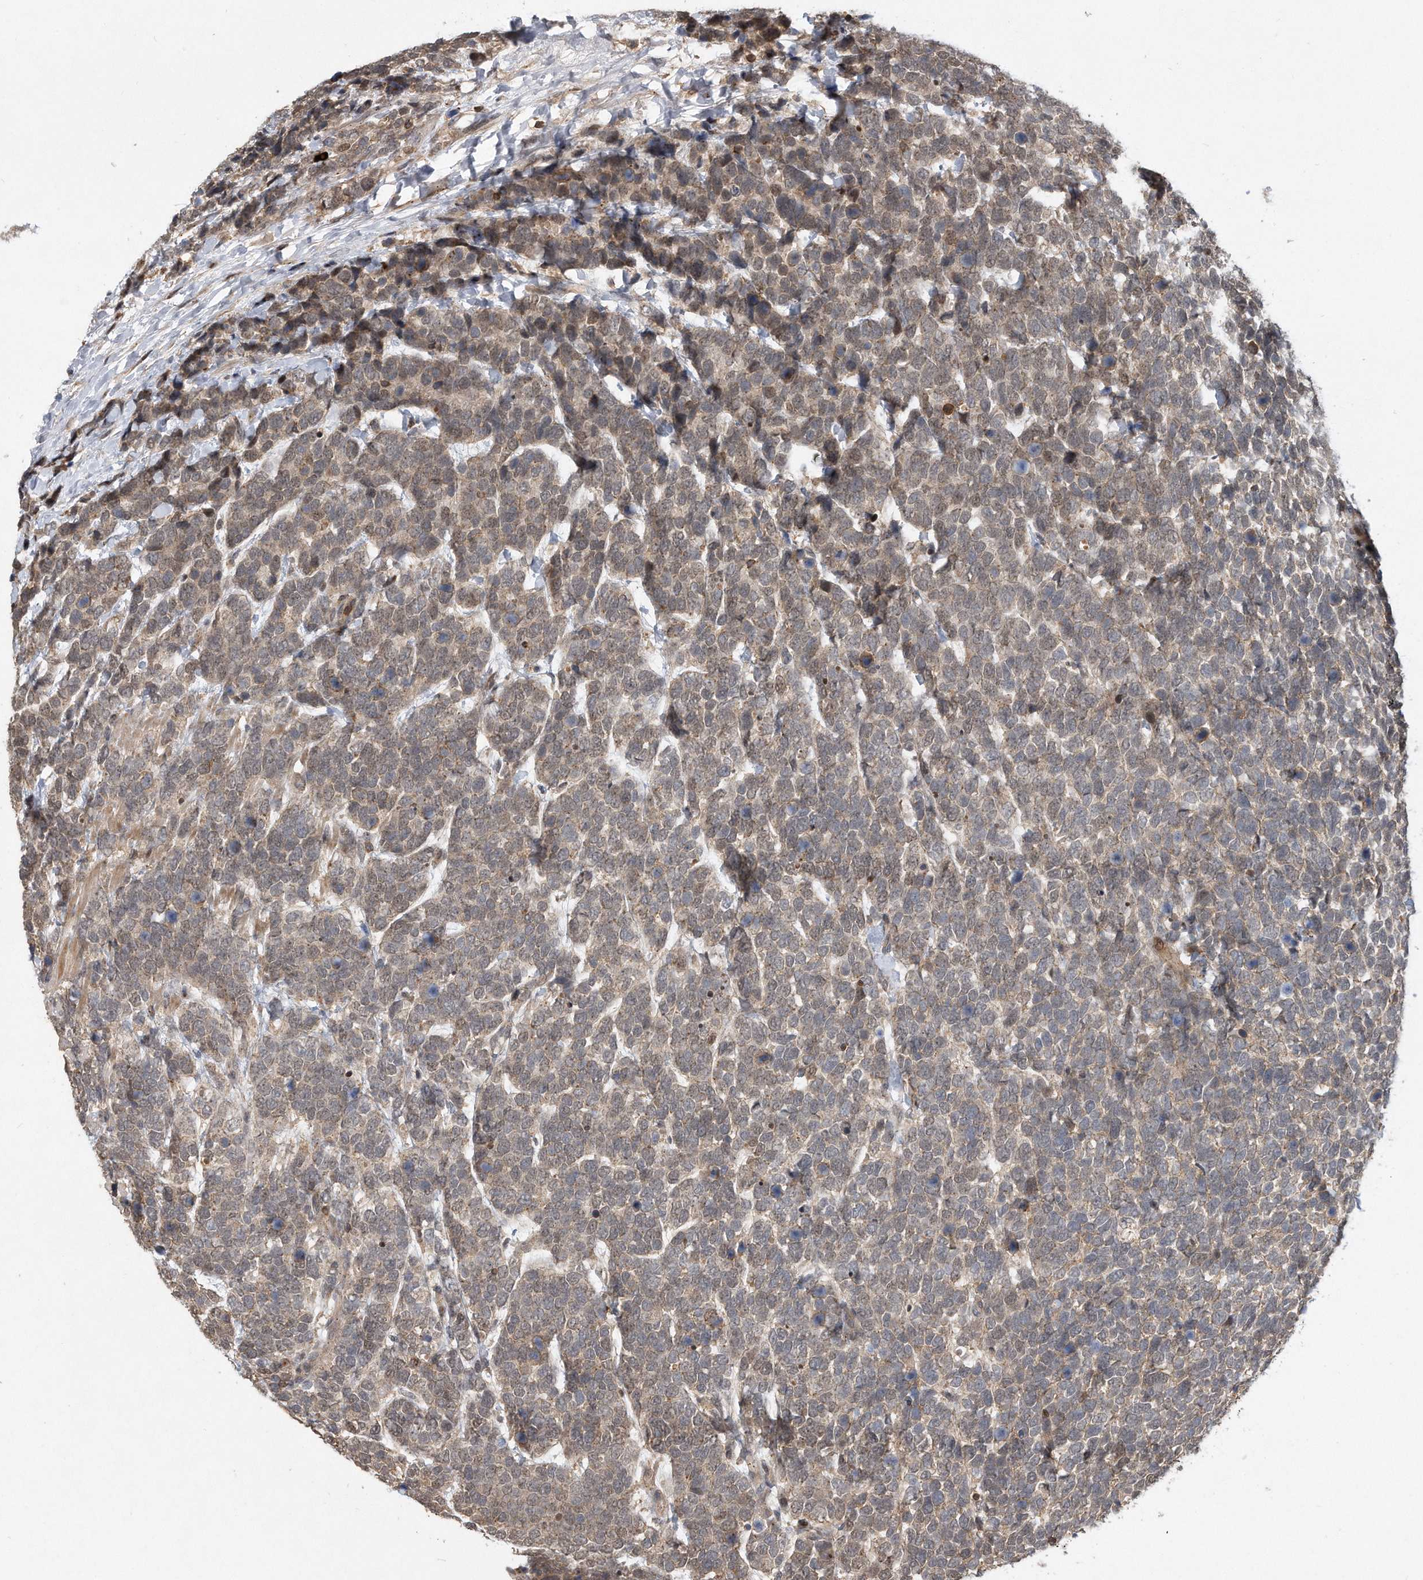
{"staining": {"intensity": "weak", "quantity": ">75%", "location": "cytoplasmic/membranous"}, "tissue": "urothelial cancer", "cell_type": "Tumor cells", "image_type": "cancer", "snomed": [{"axis": "morphology", "description": "Urothelial carcinoma, High grade"}, {"axis": "topography", "description": "Urinary bladder"}], "caption": "Weak cytoplasmic/membranous expression for a protein is appreciated in approximately >75% of tumor cells of urothelial cancer using IHC.", "gene": "PGBD2", "patient": {"sex": "female", "age": 82}}